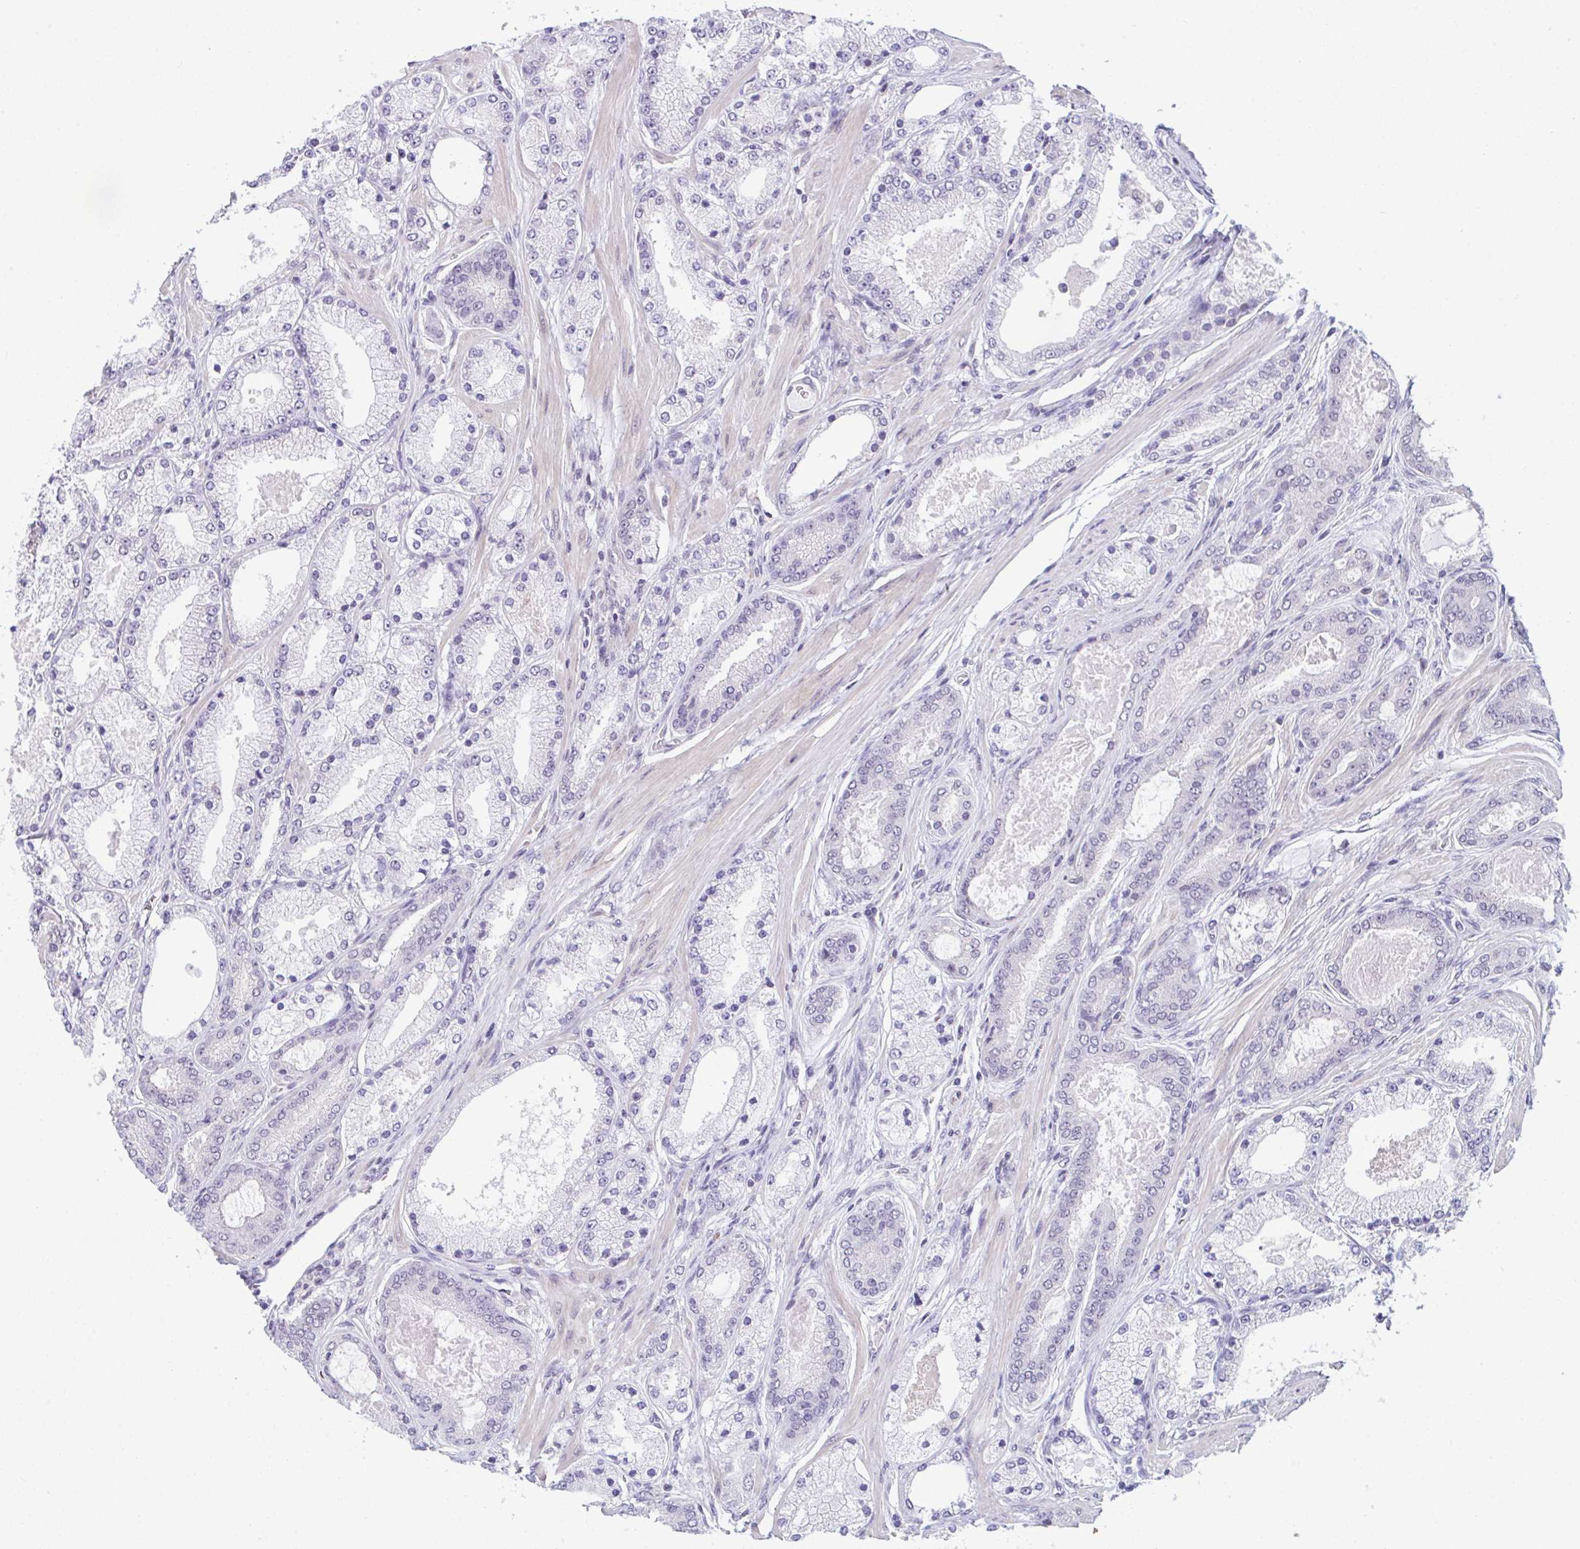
{"staining": {"intensity": "negative", "quantity": "none", "location": "none"}, "tissue": "prostate cancer", "cell_type": "Tumor cells", "image_type": "cancer", "snomed": [{"axis": "morphology", "description": "Adenocarcinoma, High grade"}, {"axis": "topography", "description": "Prostate"}], "caption": "Human prostate adenocarcinoma (high-grade) stained for a protein using immunohistochemistry (IHC) displays no positivity in tumor cells.", "gene": "ATP6V0D2", "patient": {"sex": "male", "age": 63}}